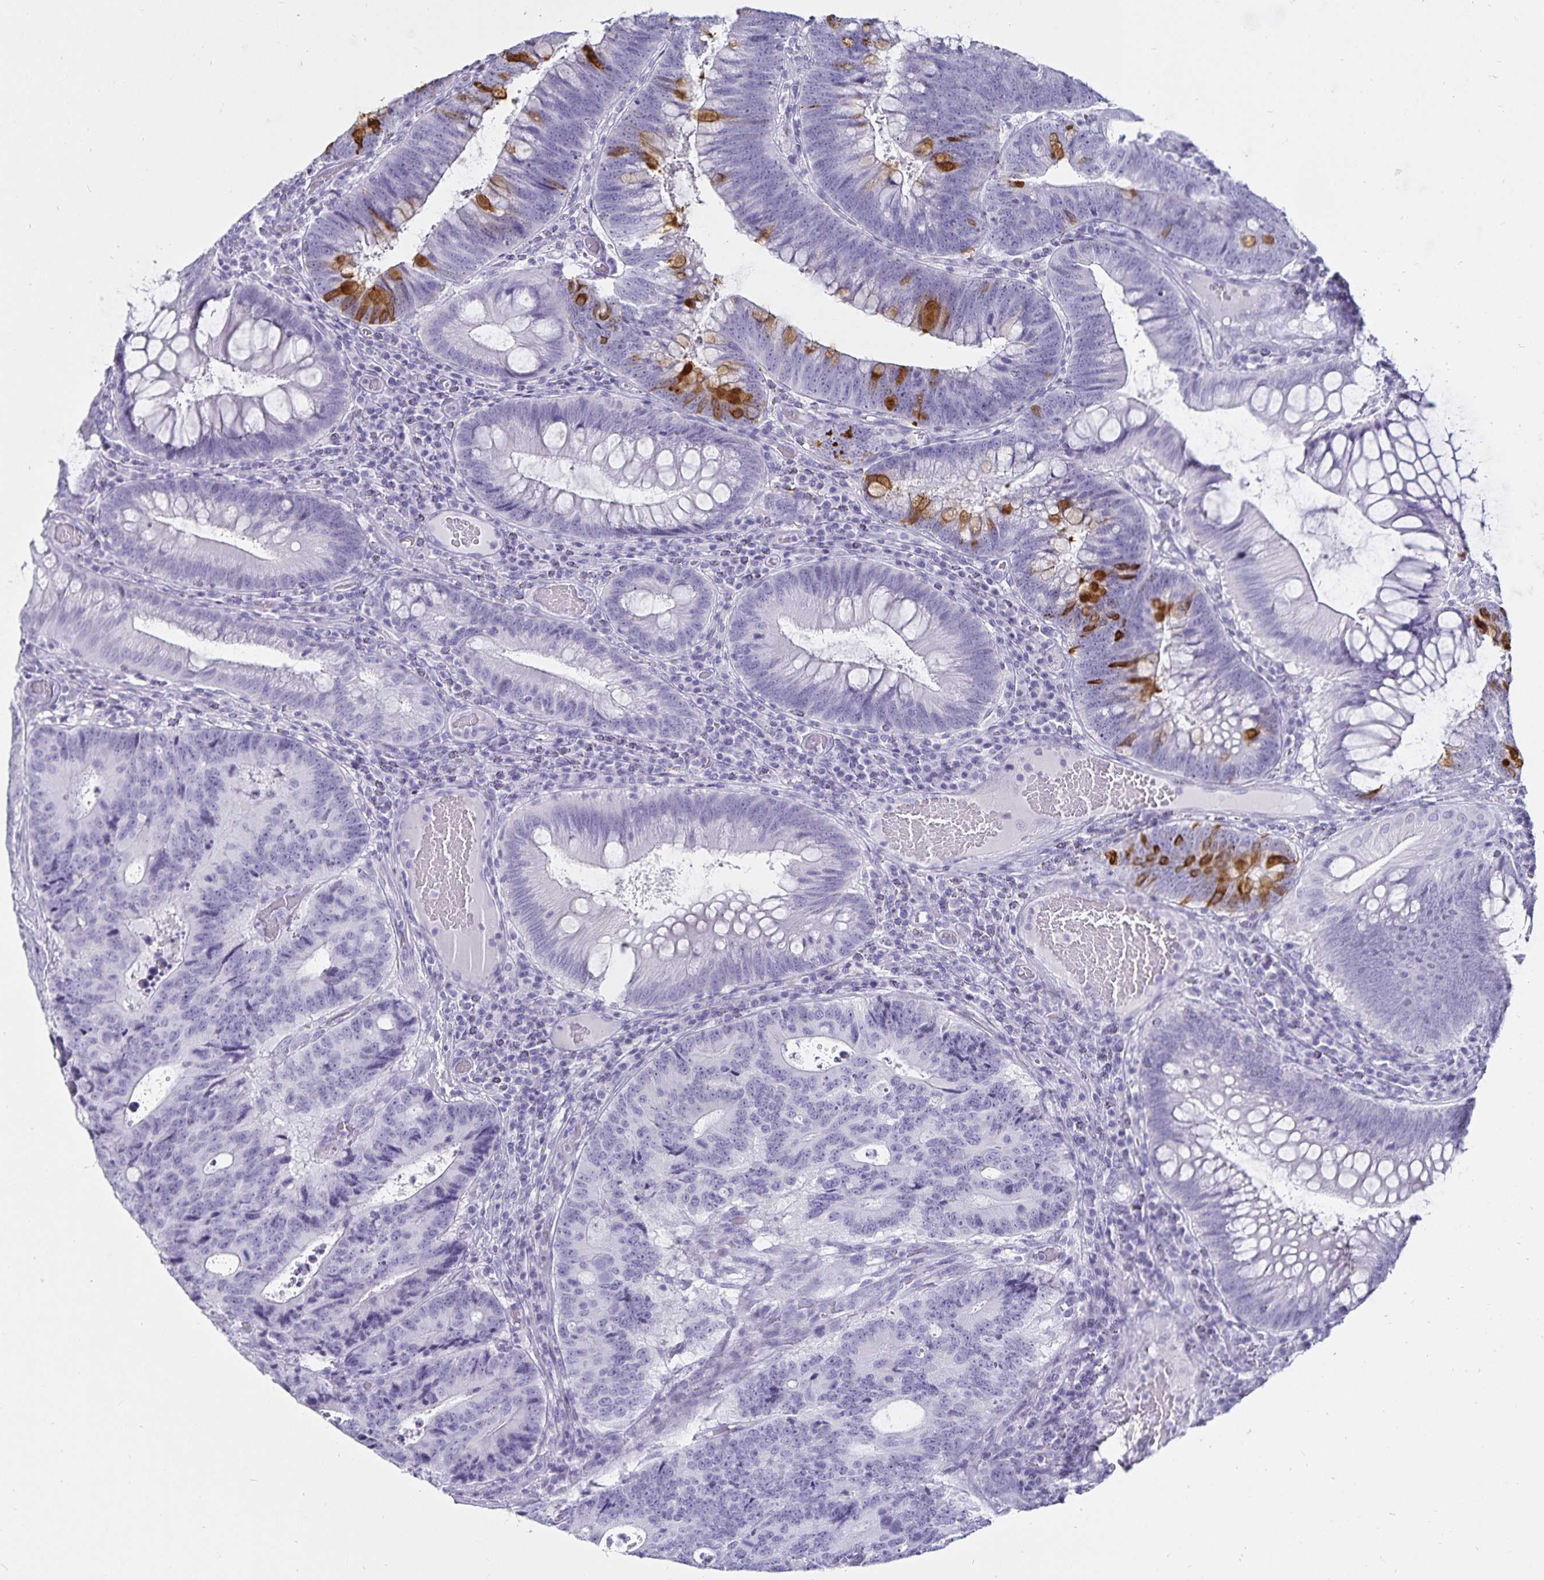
{"staining": {"intensity": "negative", "quantity": "none", "location": "none"}, "tissue": "colorectal cancer", "cell_type": "Tumor cells", "image_type": "cancer", "snomed": [{"axis": "morphology", "description": "Adenocarcinoma, NOS"}, {"axis": "topography", "description": "Colon"}], "caption": "The micrograph shows no significant staining in tumor cells of colorectal adenocarcinoma.", "gene": "DEFA6", "patient": {"sex": "male", "age": 62}}